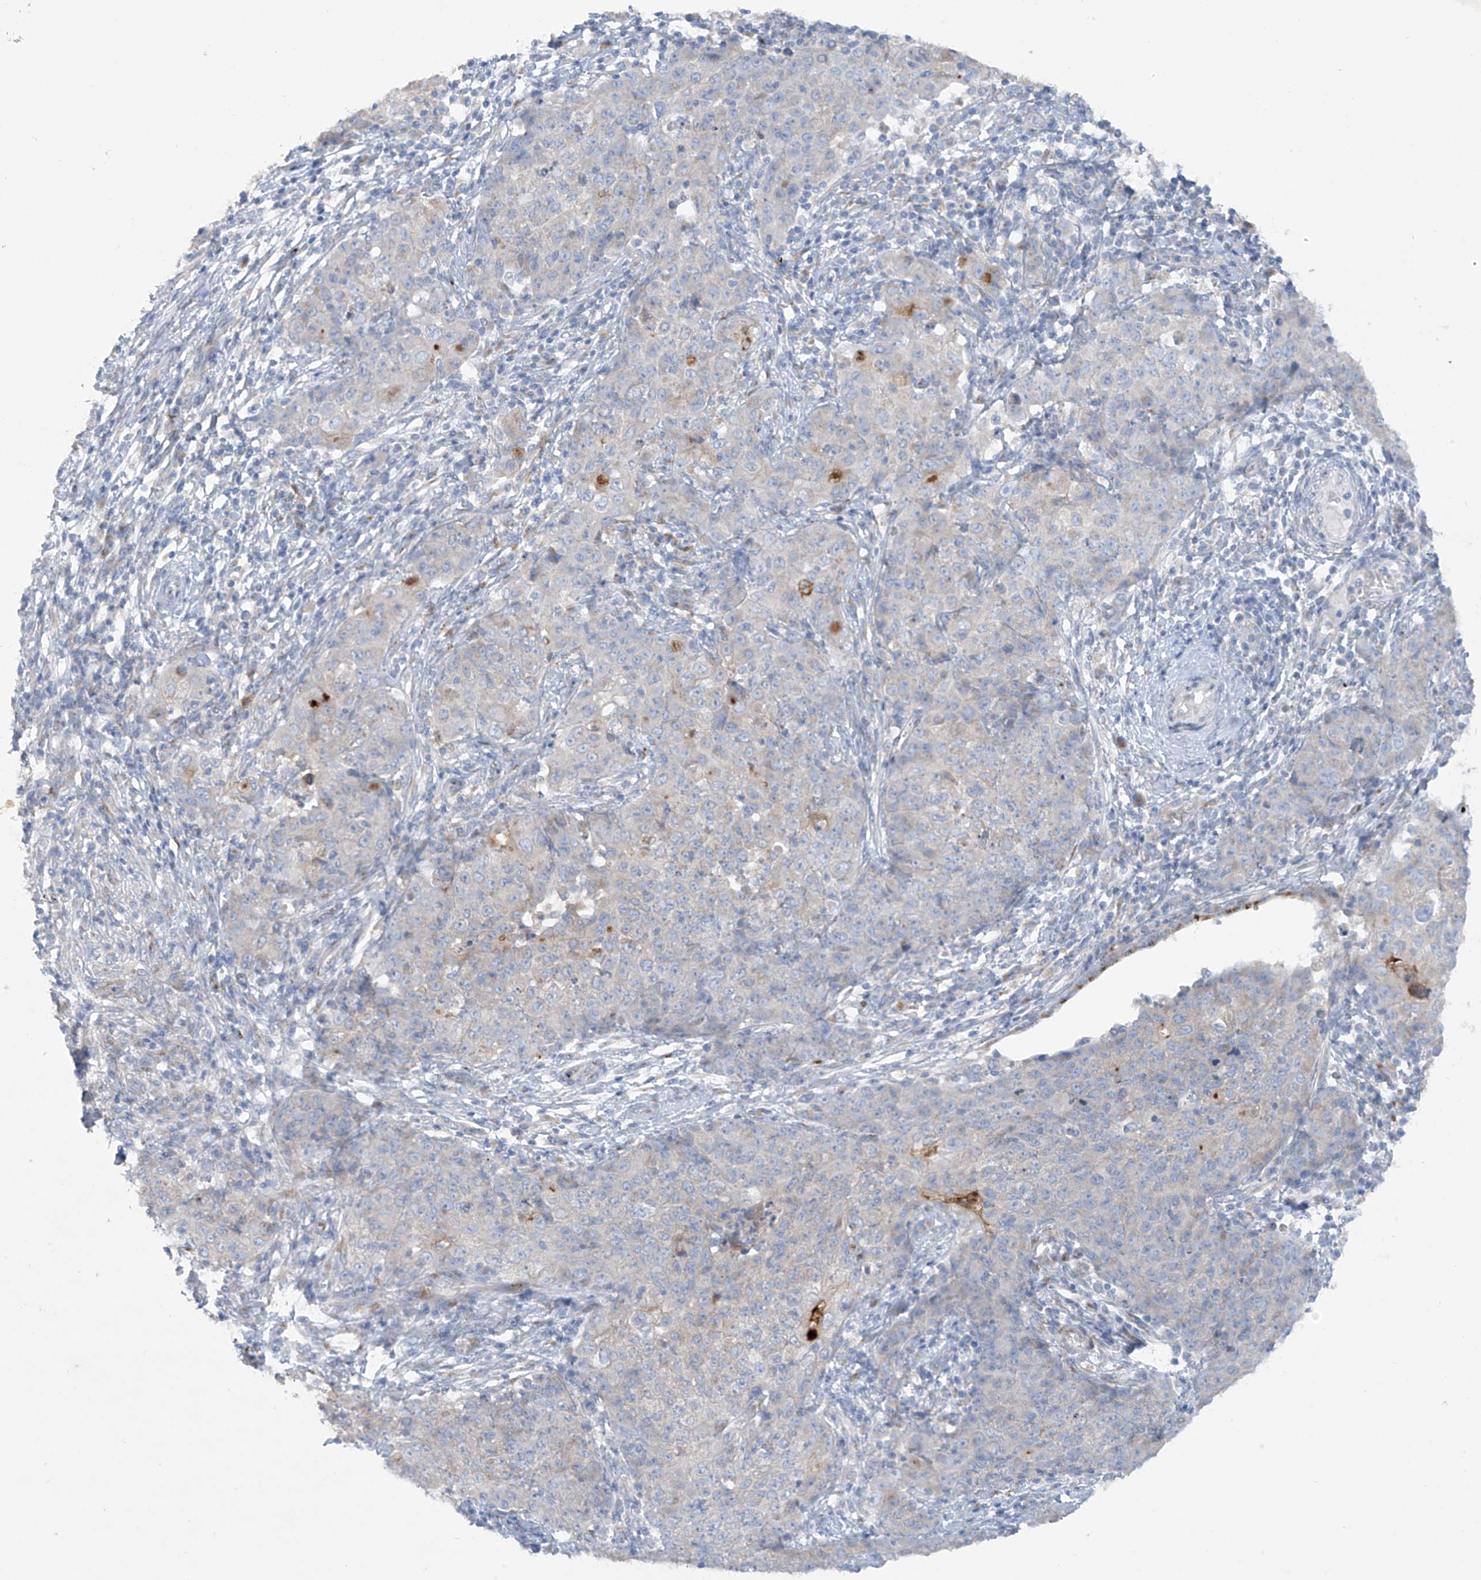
{"staining": {"intensity": "moderate", "quantity": "<25%", "location": "cytoplasmic/membranous"}, "tissue": "ovarian cancer", "cell_type": "Tumor cells", "image_type": "cancer", "snomed": [{"axis": "morphology", "description": "Carcinoma, endometroid"}, {"axis": "topography", "description": "Ovary"}], "caption": "Protein expression by IHC reveals moderate cytoplasmic/membranous staining in about <25% of tumor cells in ovarian cancer (endometroid carcinoma). Immunohistochemistry (ihc) stains the protein of interest in brown and the nuclei are stained blue.", "gene": "TRMT2B", "patient": {"sex": "female", "age": 42}}